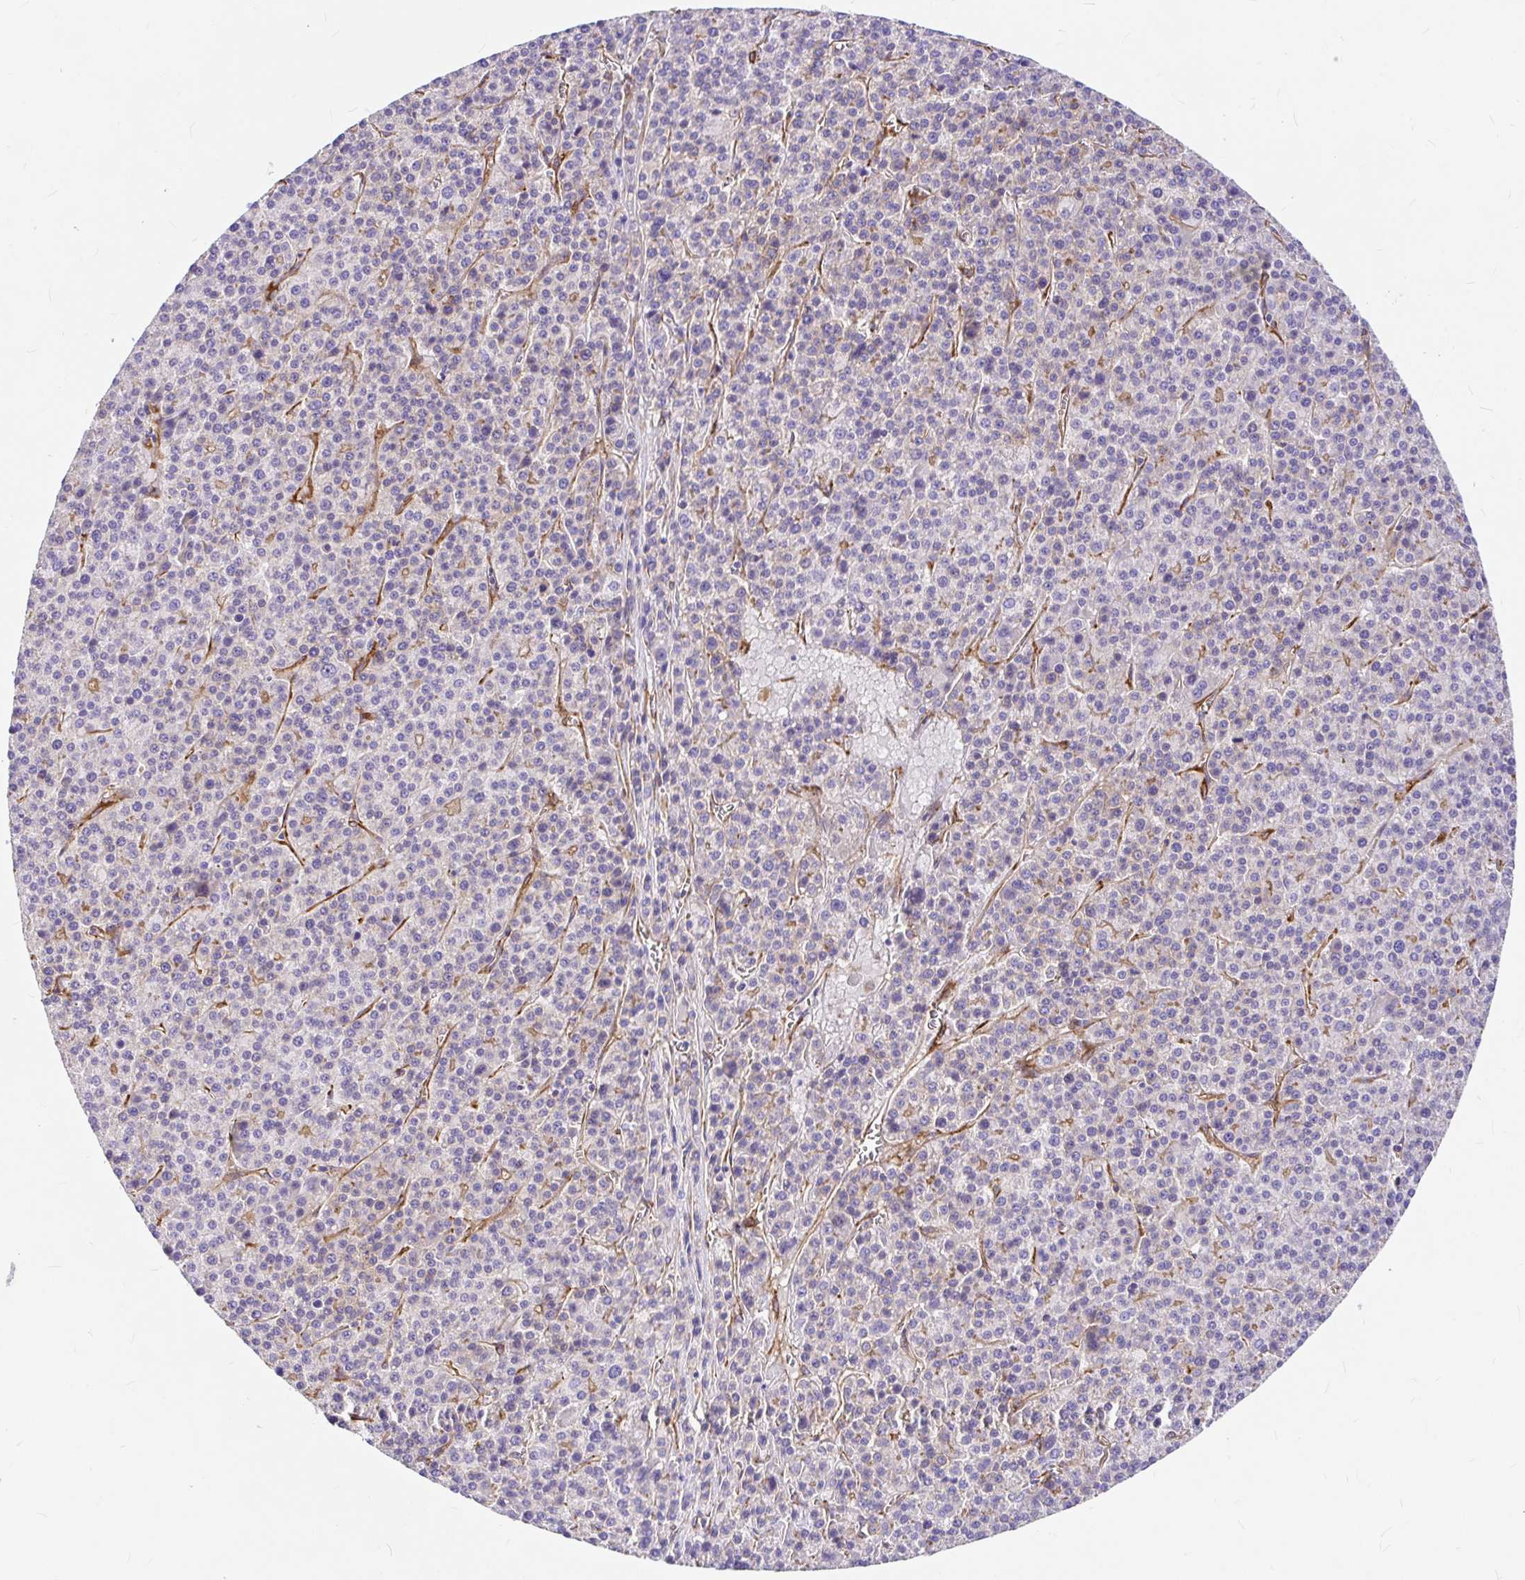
{"staining": {"intensity": "negative", "quantity": "none", "location": "none"}, "tissue": "liver cancer", "cell_type": "Tumor cells", "image_type": "cancer", "snomed": [{"axis": "morphology", "description": "Carcinoma, Hepatocellular, NOS"}, {"axis": "topography", "description": "Liver"}], "caption": "High power microscopy photomicrograph of an immunohistochemistry (IHC) image of liver cancer (hepatocellular carcinoma), revealing no significant staining in tumor cells. (DAB (3,3'-diaminobenzidine) immunohistochemistry (IHC), high magnification).", "gene": "MYO1B", "patient": {"sex": "female", "age": 58}}